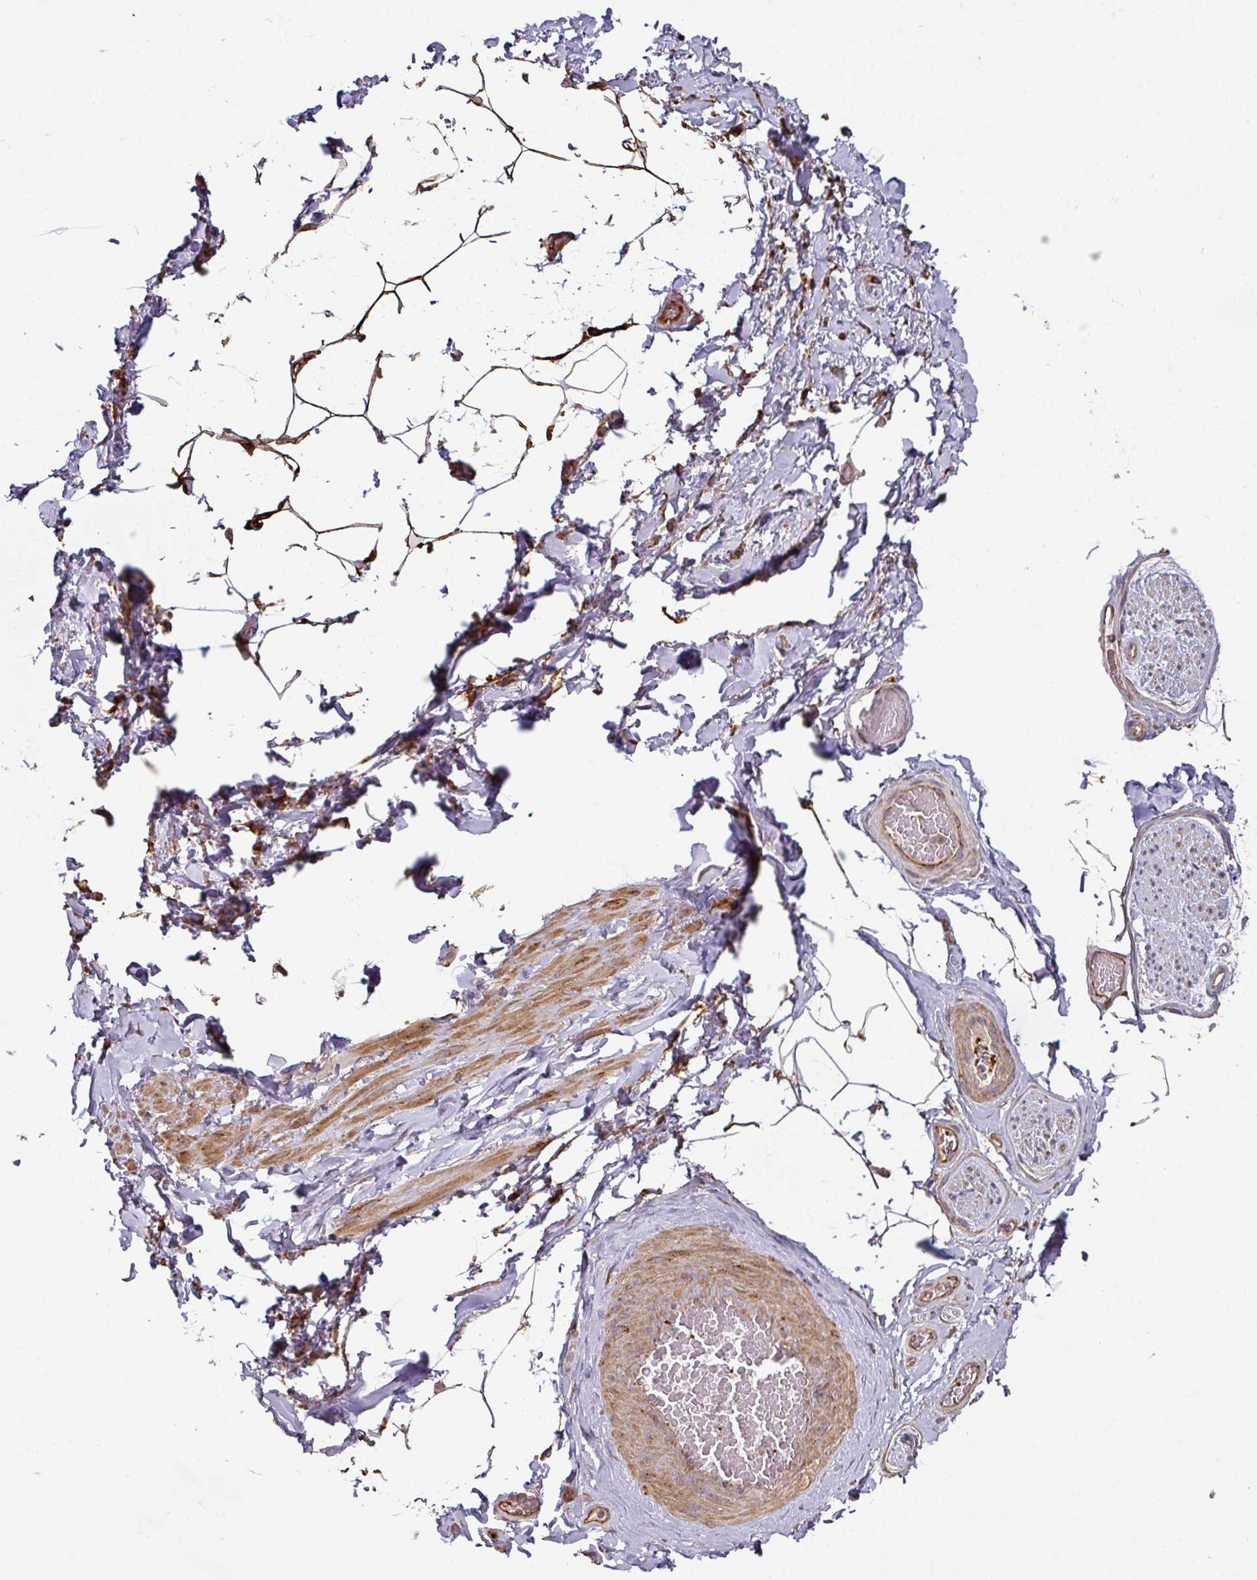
{"staining": {"intensity": "strong", "quantity": ">75%", "location": "cytoplasmic/membranous"}, "tissue": "adipose tissue", "cell_type": "Adipocytes", "image_type": "normal", "snomed": [{"axis": "morphology", "description": "Normal tissue, NOS"}, {"axis": "topography", "description": "Vascular tissue"}, {"axis": "topography", "description": "Peripheral nerve tissue"}], "caption": "Immunohistochemistry (IHC) of unremarkable human adipose tissue demonstrates high levels of strong cytoplasmic/membranous staining in approximately >75% of adipocytes.", "gene": "CASP2", "patient": {"sex": "male", "age": 41}}